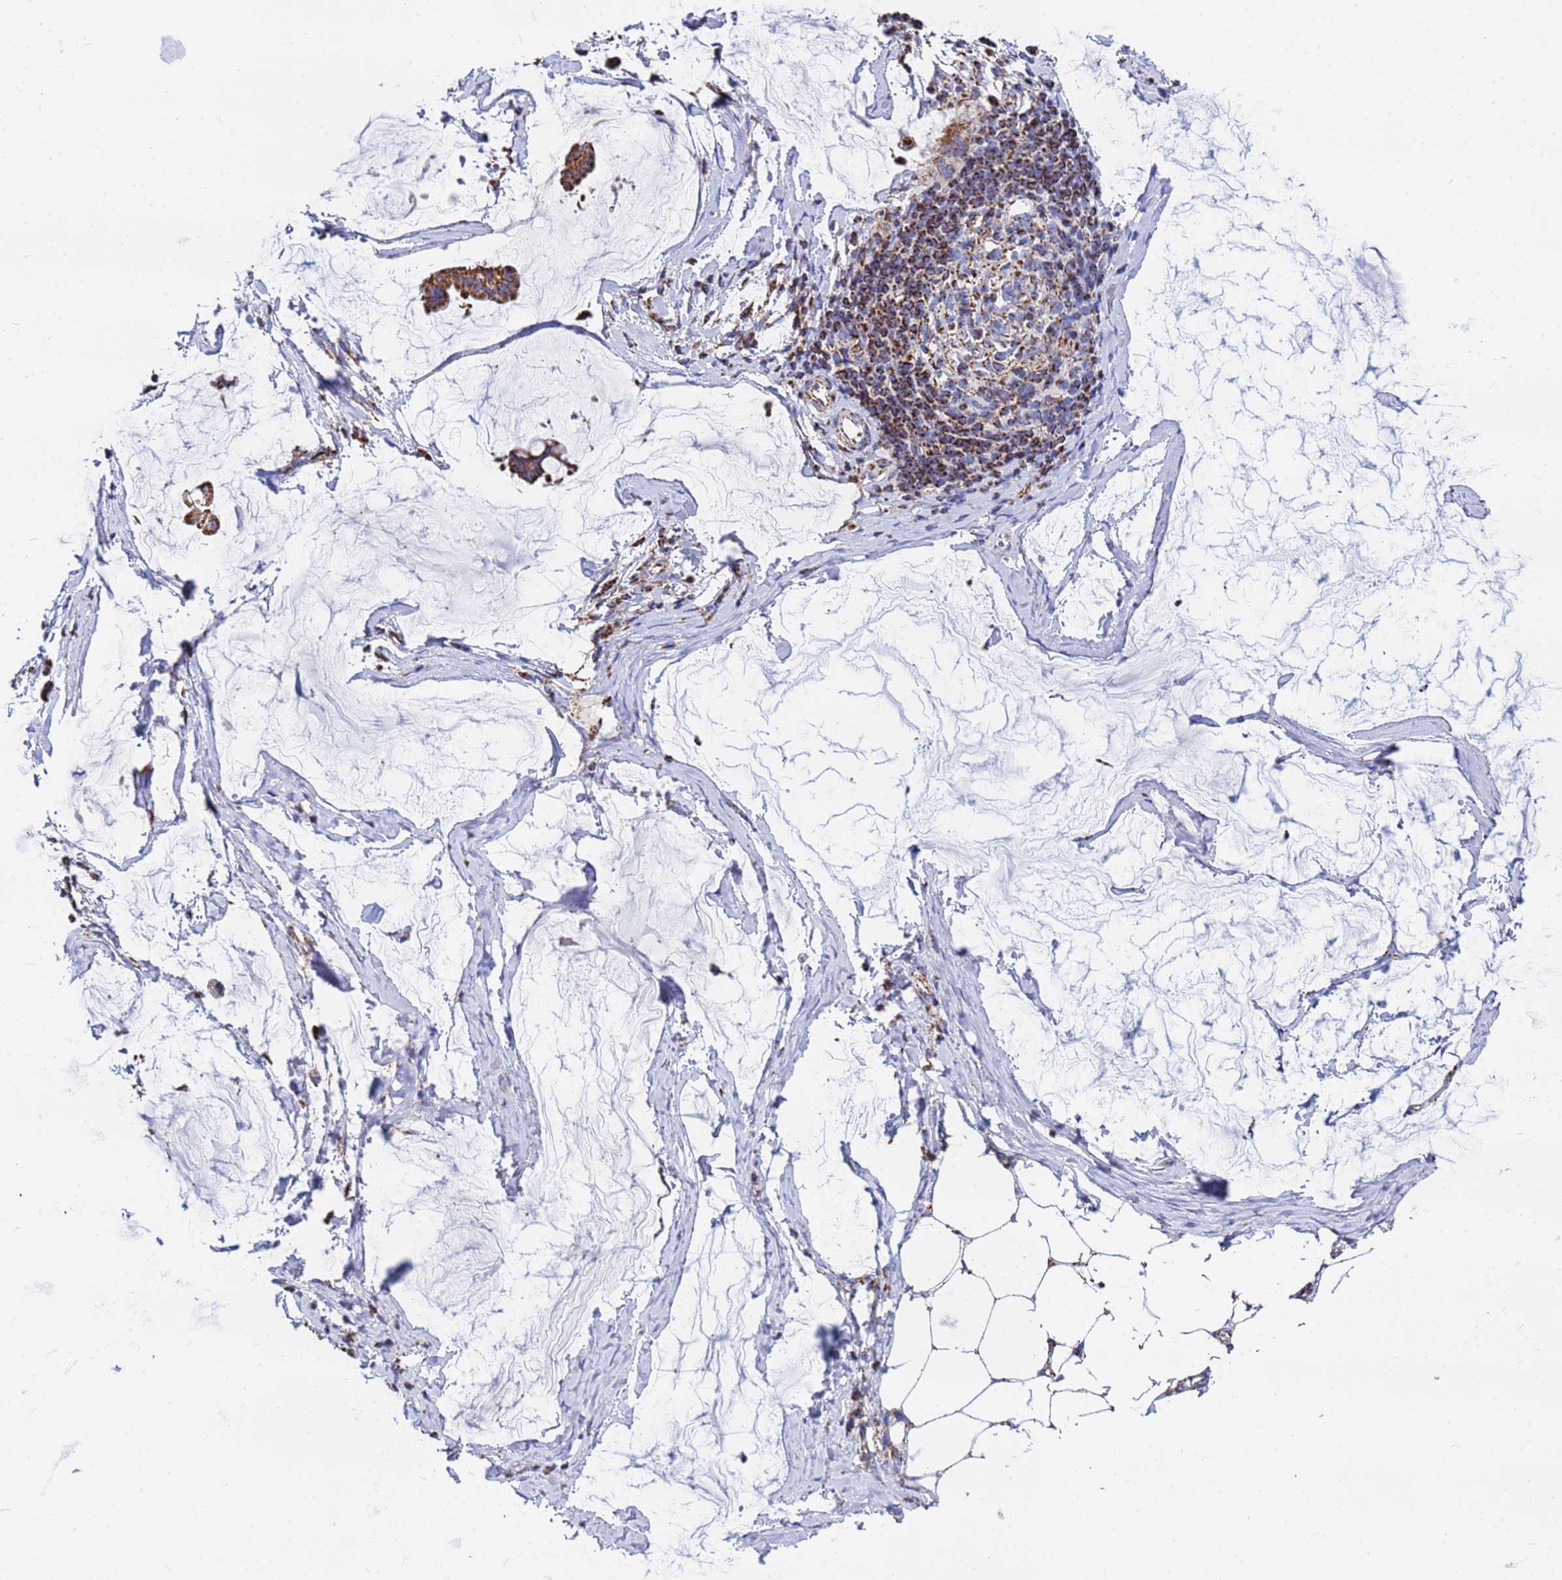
{"staining": {"intensity": "strong", "quantity": ">75%", "location": "cytoplasmic/membranous"}, "tissue": "ovarian cancer", "cell_type": "Tumor cells", "image_type": "cancer", "snomed": [{"axis": "morphology", "description": "Cystadenocarcinoma, mucinous, NOS"}, {"axis": "topography", "description": "Ovary"}], "caption": "Ovarian mucinous cystadenocarcinoma stained with a brown dye shows strong cytoplasmic/membranous positive staining in about >75% of tumor cells.", "gene": "GLUD1", "patient": {"sex": "female", "age": 73}}